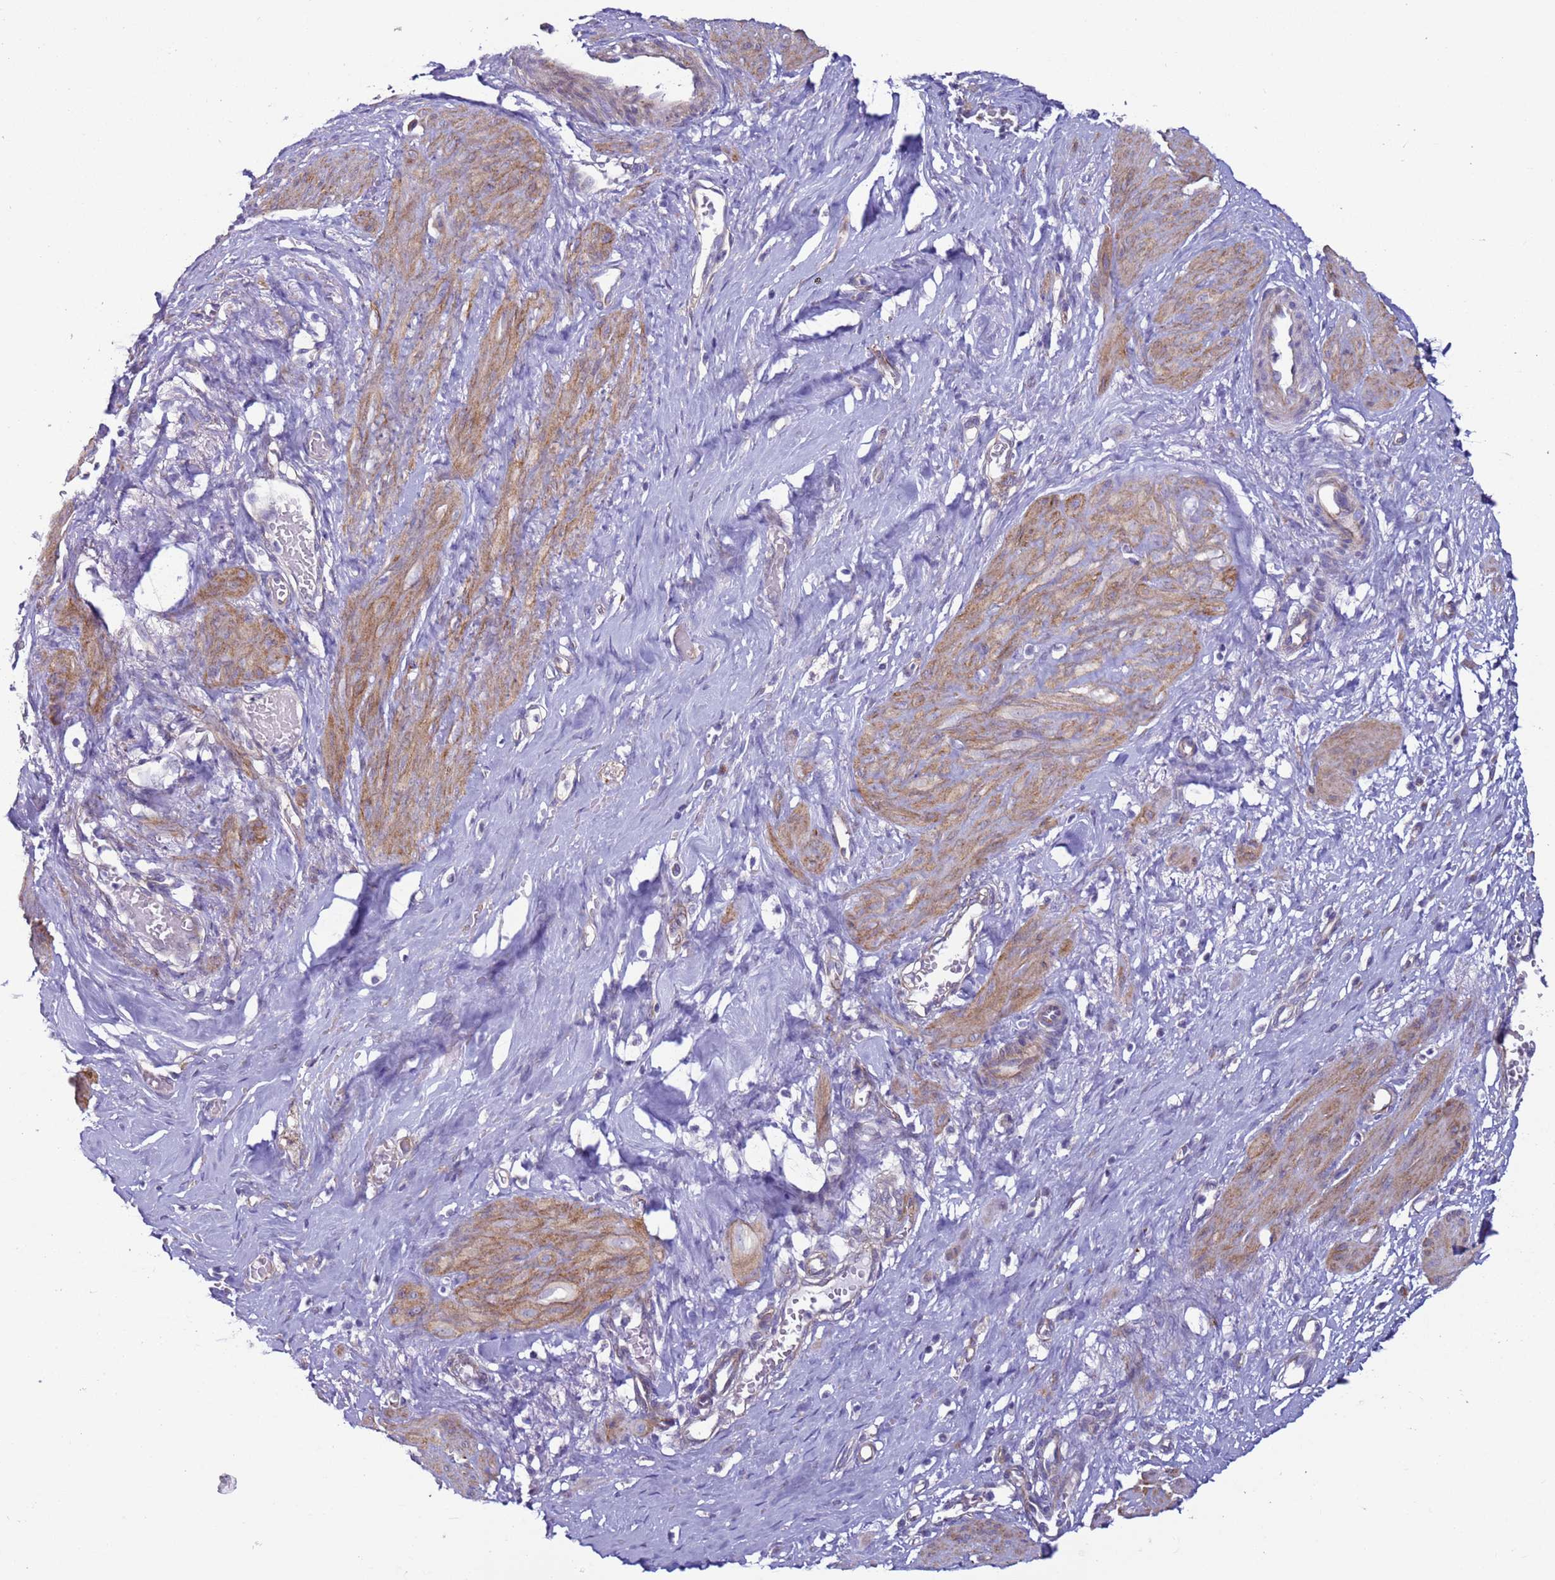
{"staining": {"intensity": "moderate", "quantity": ">75%", "location": "cytoplasmic/membranous"}, "tissue": "smooth muscle", "cell_type": "Smooth muscle cells", "image_type": "normal", "snomed": [{"axis": "morphology", "description": "Normal tissue, NOS"}, {"axis": "topography", "description": "Endometrium"}], "caption": "Immunohistochemistry photomicrograph of normal smooth muscle stained for a protein (brown), which shows medium levels of moderate cytoplasmic/membranous staining in approximately >75% of smooth muscle cells.", "gene": "HEATR1", "patient": {"sex": "female", "age": 33}}